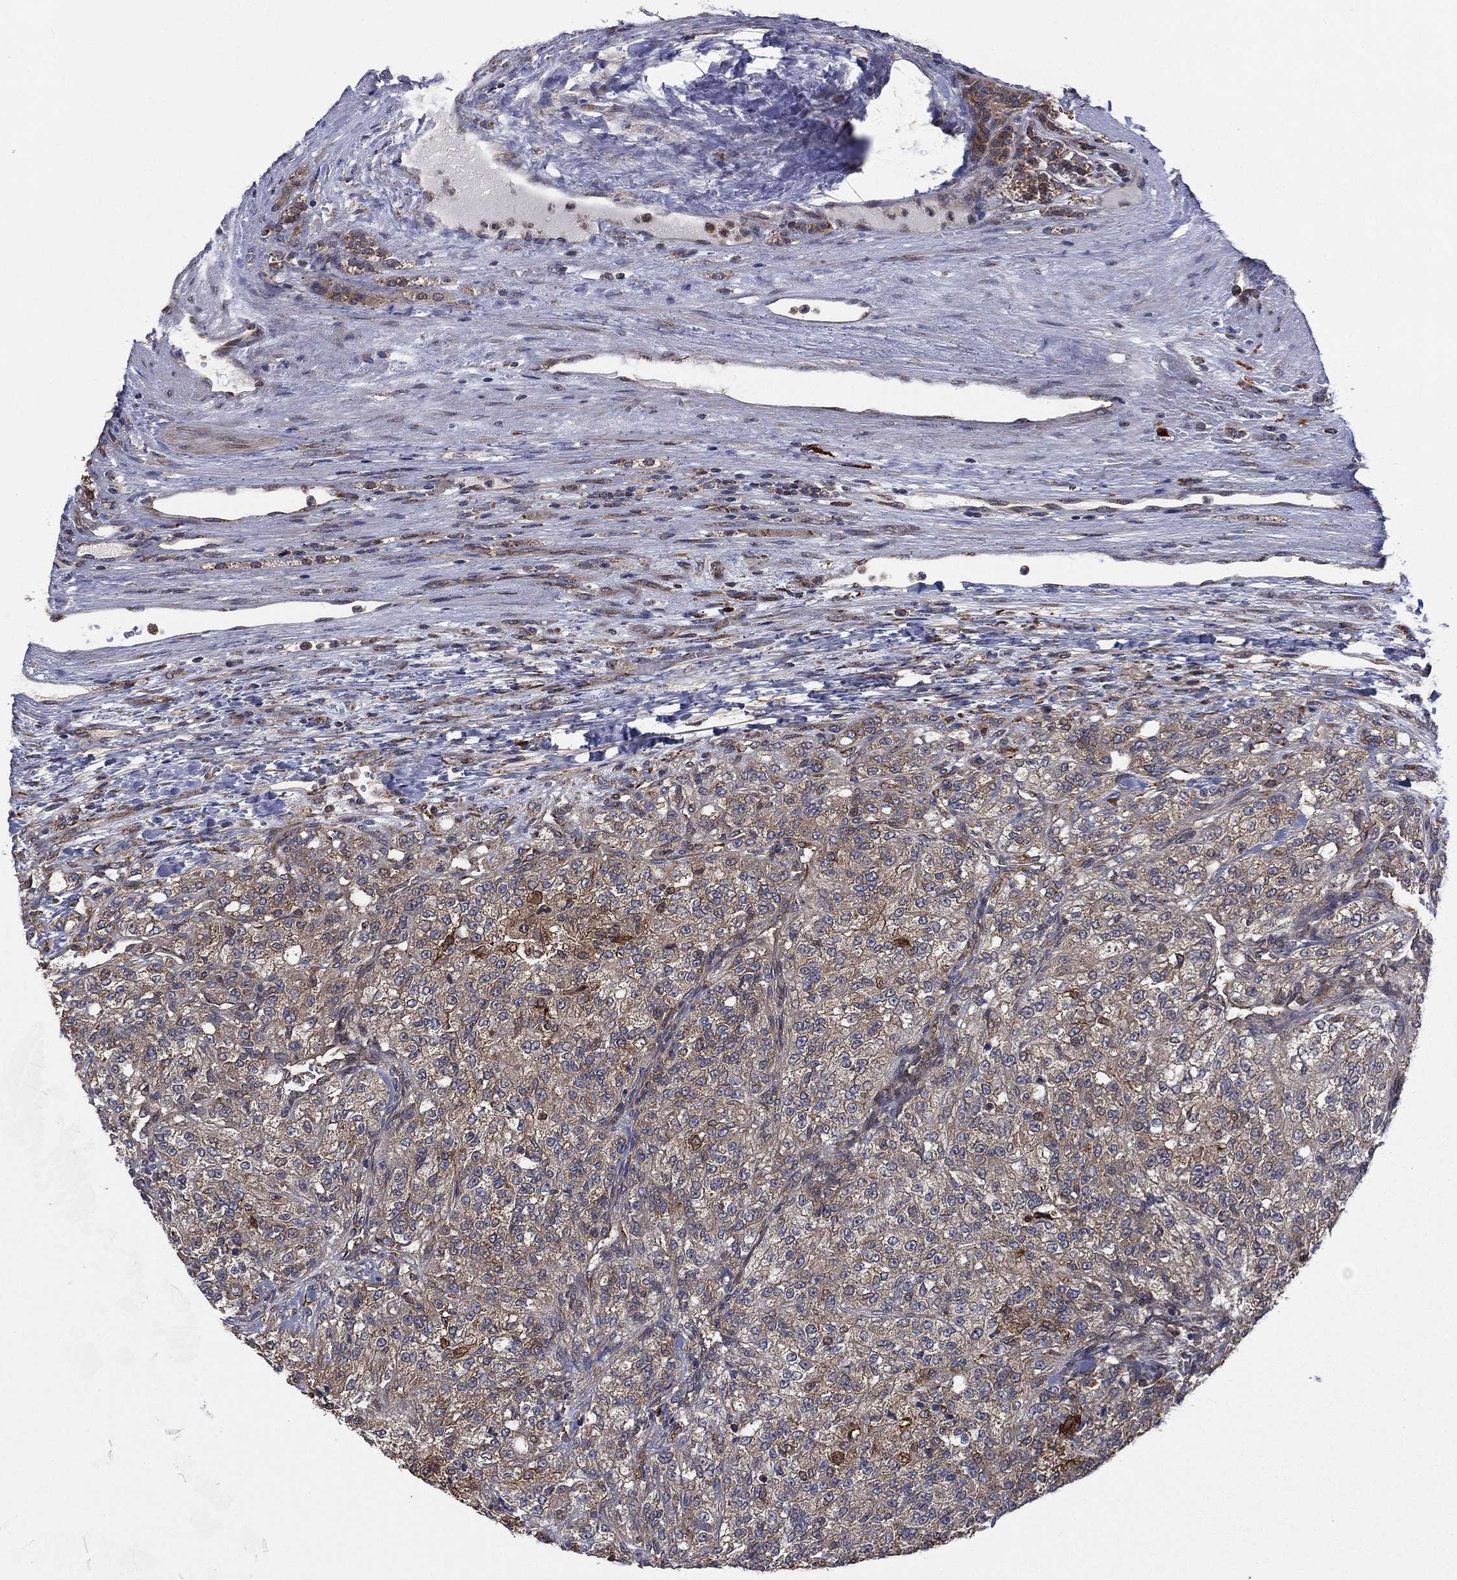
{"staining": {"intensity": "moderate", "quantity": "<25%", "location": "cytoplasmic/membranous"}, "tissue": "renal cancer", "cell_type": "Tumor cells", "image_type": "cancer", "snomed": [{"axis": "morphology", "description": "Adenocarcinoma, NOS"}, {"axis": "topography", "description": "Kidney"}], "caption": "This micrograph demonstrates immunohistochemistry (IHC) staining of human adenocarcinoma (renal), with low moderate cytoplasmic/membranous expression in approximately <25% of tumor cells.", "gene": "C2orf76", "patient": {"sex": "female", "age": 63}}